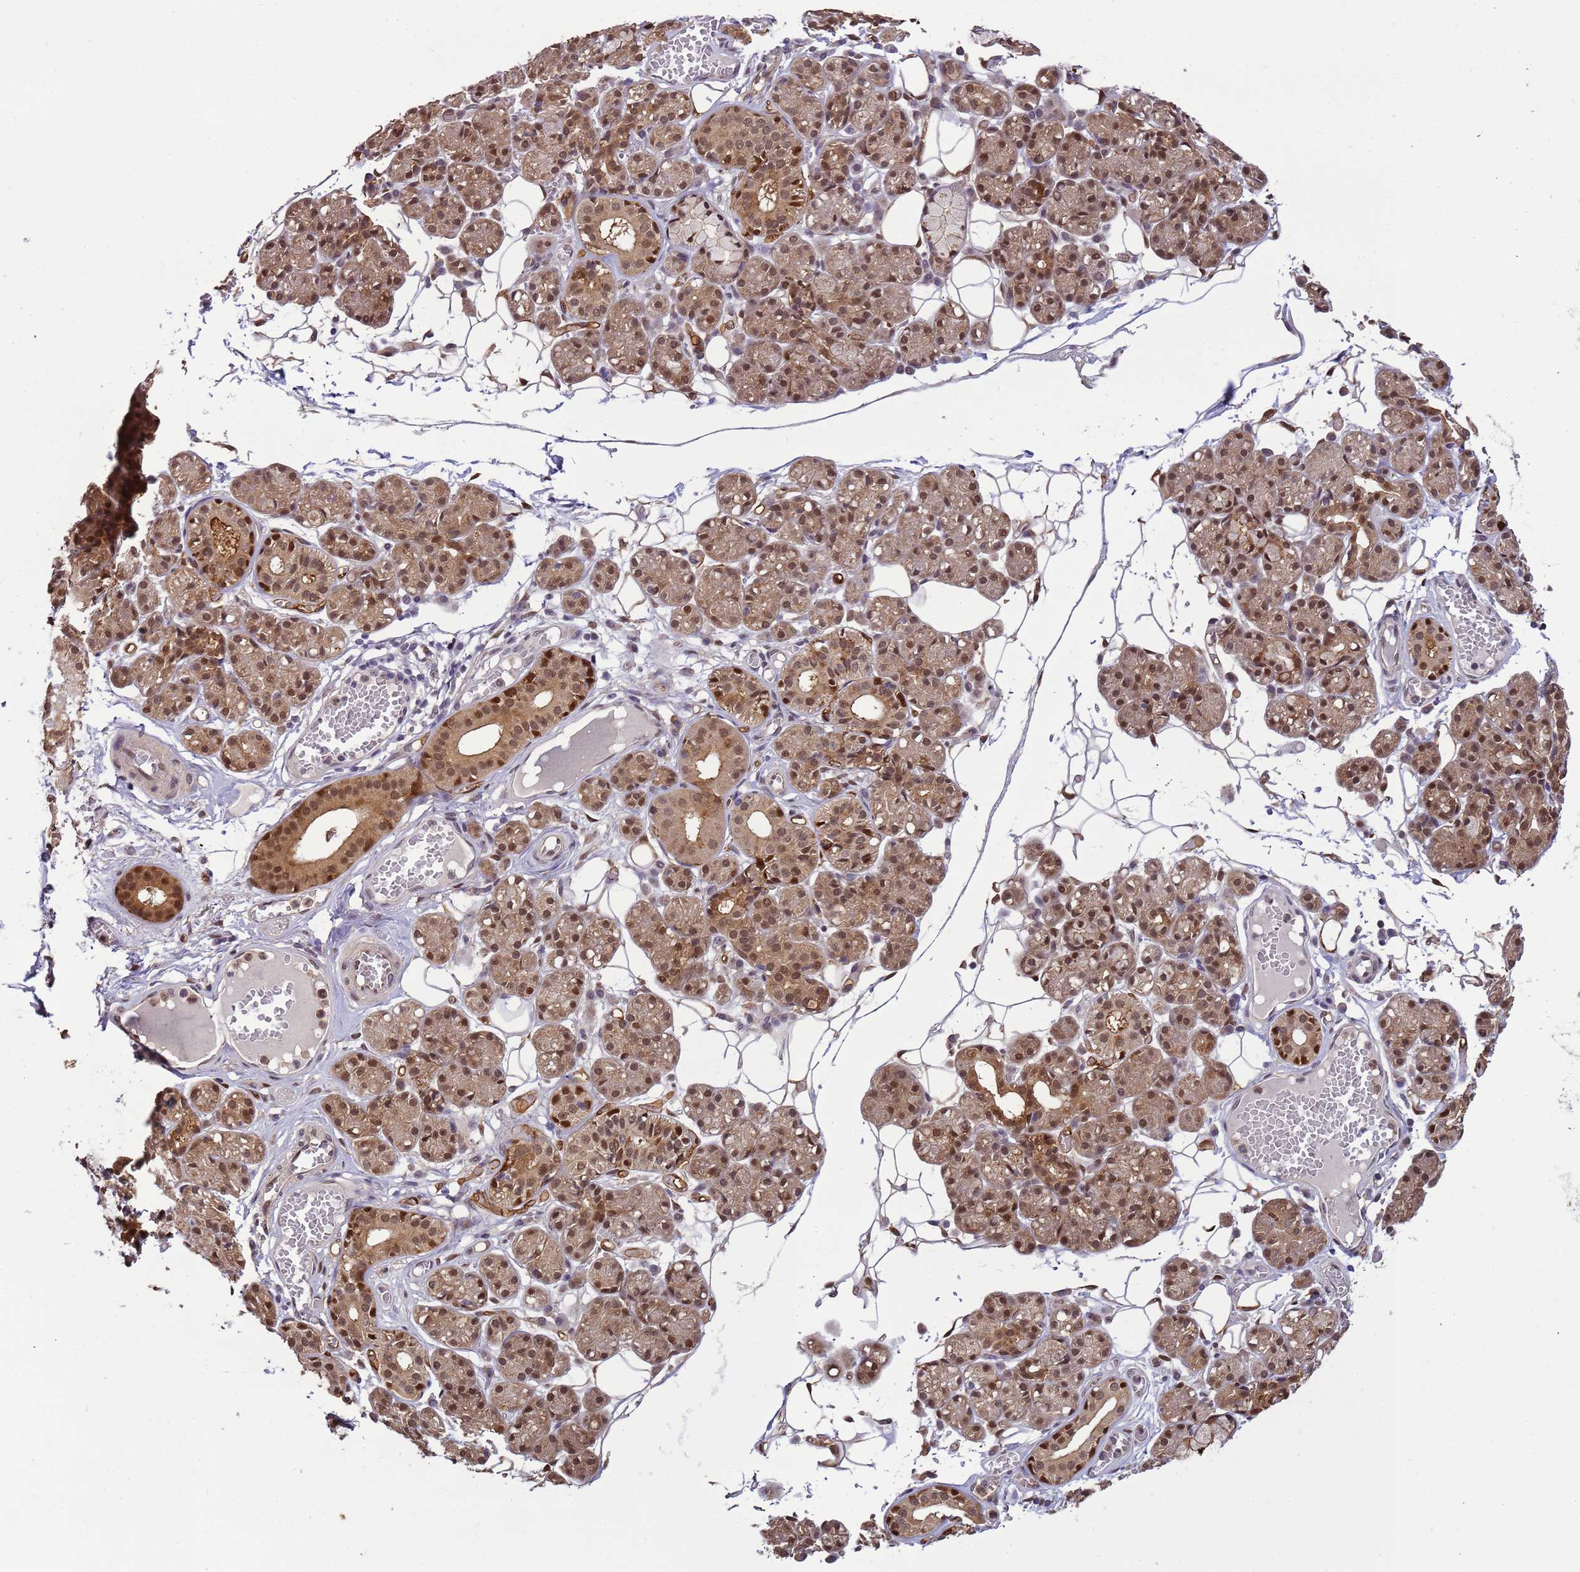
{"staining": {"intensity": "moderate", "quantity": ">75%", "location": "cytoplasmic/membranous,nuclear"}, "tissue": "salivary gland", "cell_type": "Glandular cells", "image_type": "normal", "snomed": [{"axis": "morphology", "description": "Normal tissue, NOS"}, {"axis": "topography", "description": "Salivary gland"}], "caption": "The immunohistochemical stain highlights moderate cytoplasmic/membranous,nuclear positivity in glandular cells of normal salivary gland. The staining is performed using DAB (3,3'-diaminobenzidine) brown chromogen to label protein expression. The nuclei are counter-stained blue using hematoxylin.", "gene": "ZBTB5", "patient": {"sex": "male", "age": 63}}